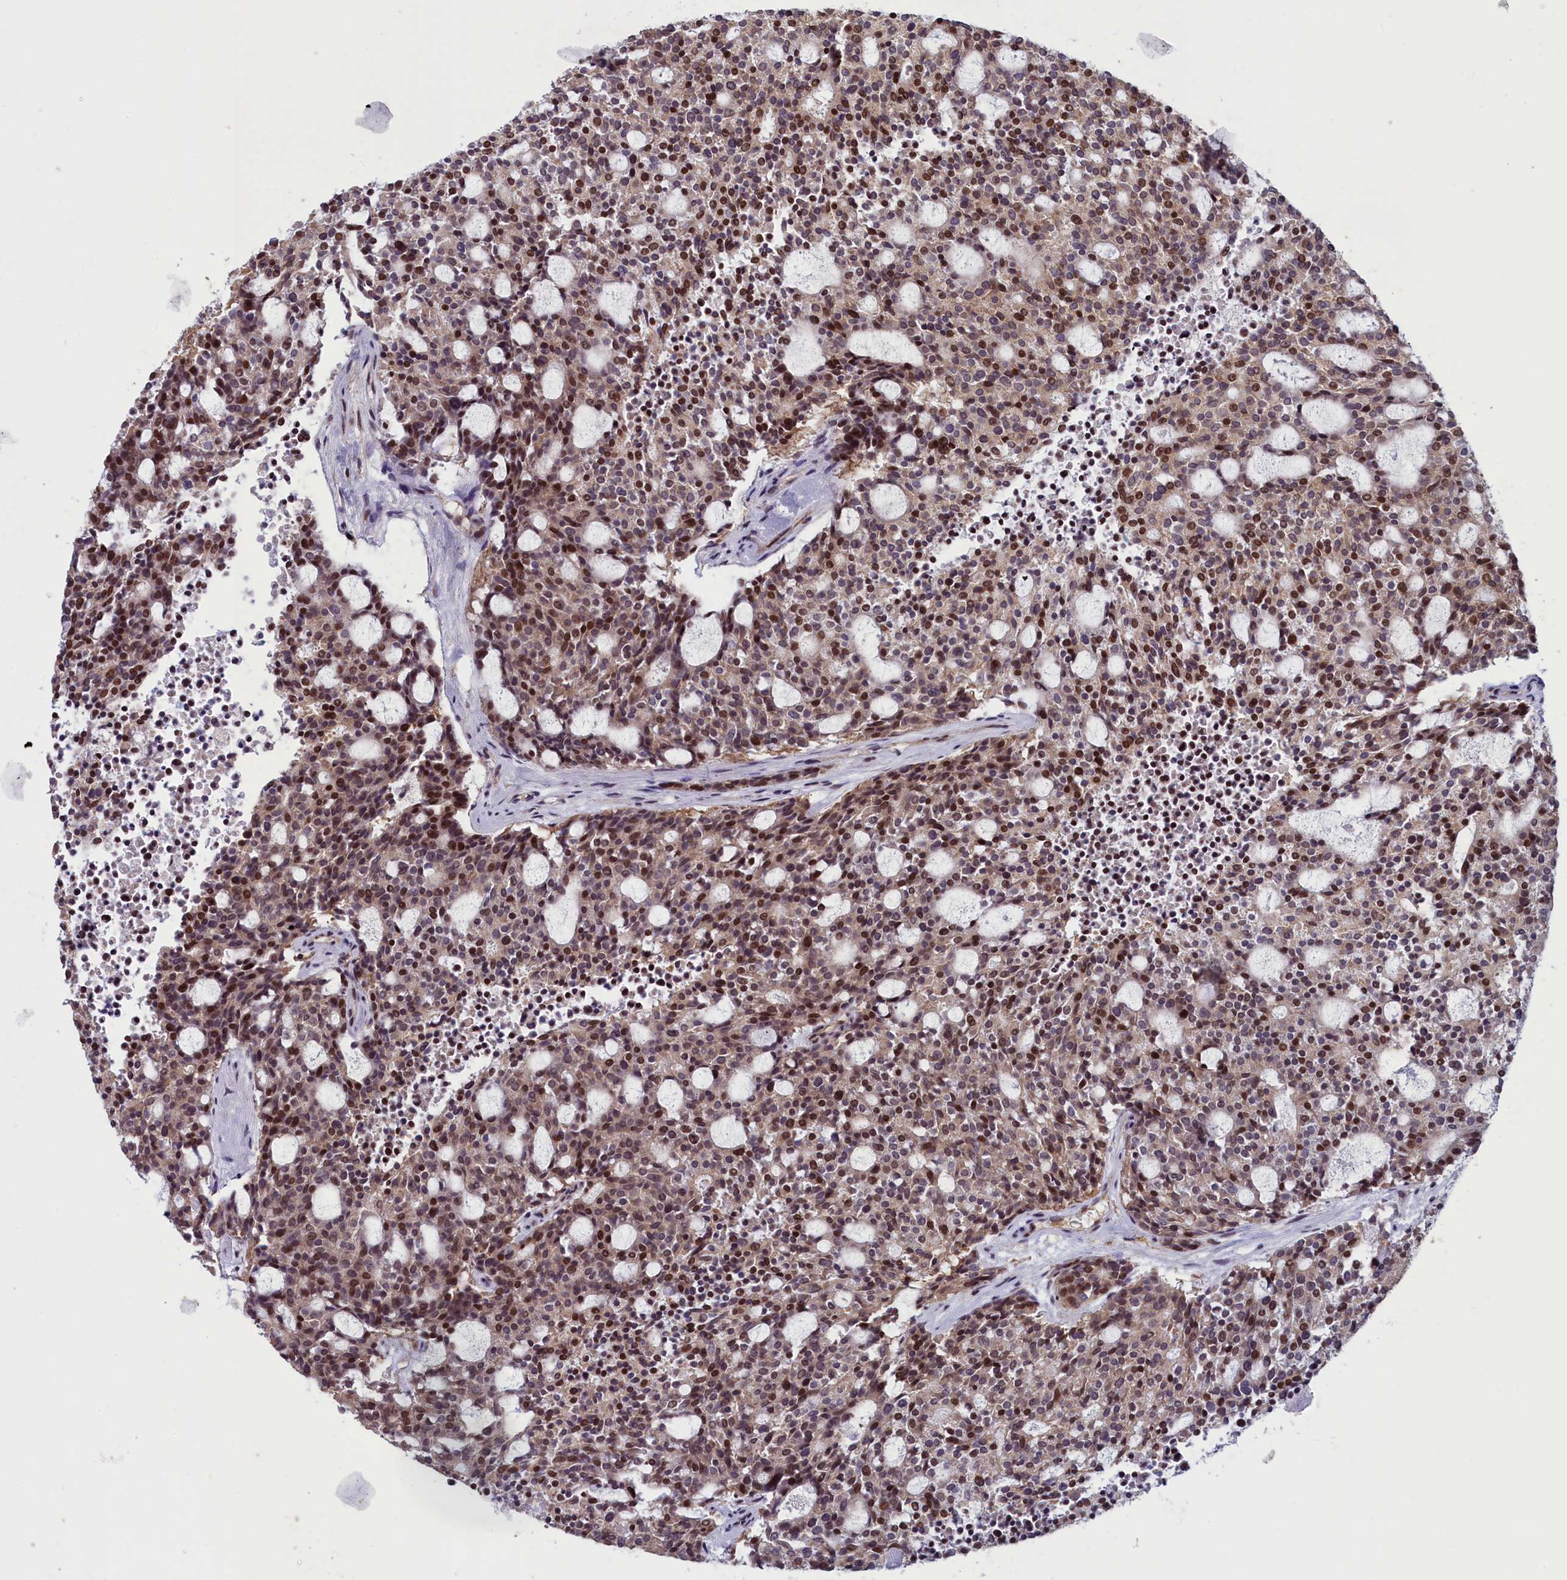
{"staining": {"intensity": "moderate", "quantity": "25%-75%", "location": "nuclear"}, "tissue": "carcinoid", "cell_type": "Tumor cells", "image_type": "cancer", "snomed": [{"axis": "morphology", "description": "Carcinoid, malignant, NOS"}, {"axis": "topography", "description": "Pancreas"}], "caption": "Protein staining reveals moderate nuclear positivity in about 25%-75% of tumor cells in malignant carcinoid.", "gene": "NUBP1", "patient": {"sex": "female", "age": 54}}